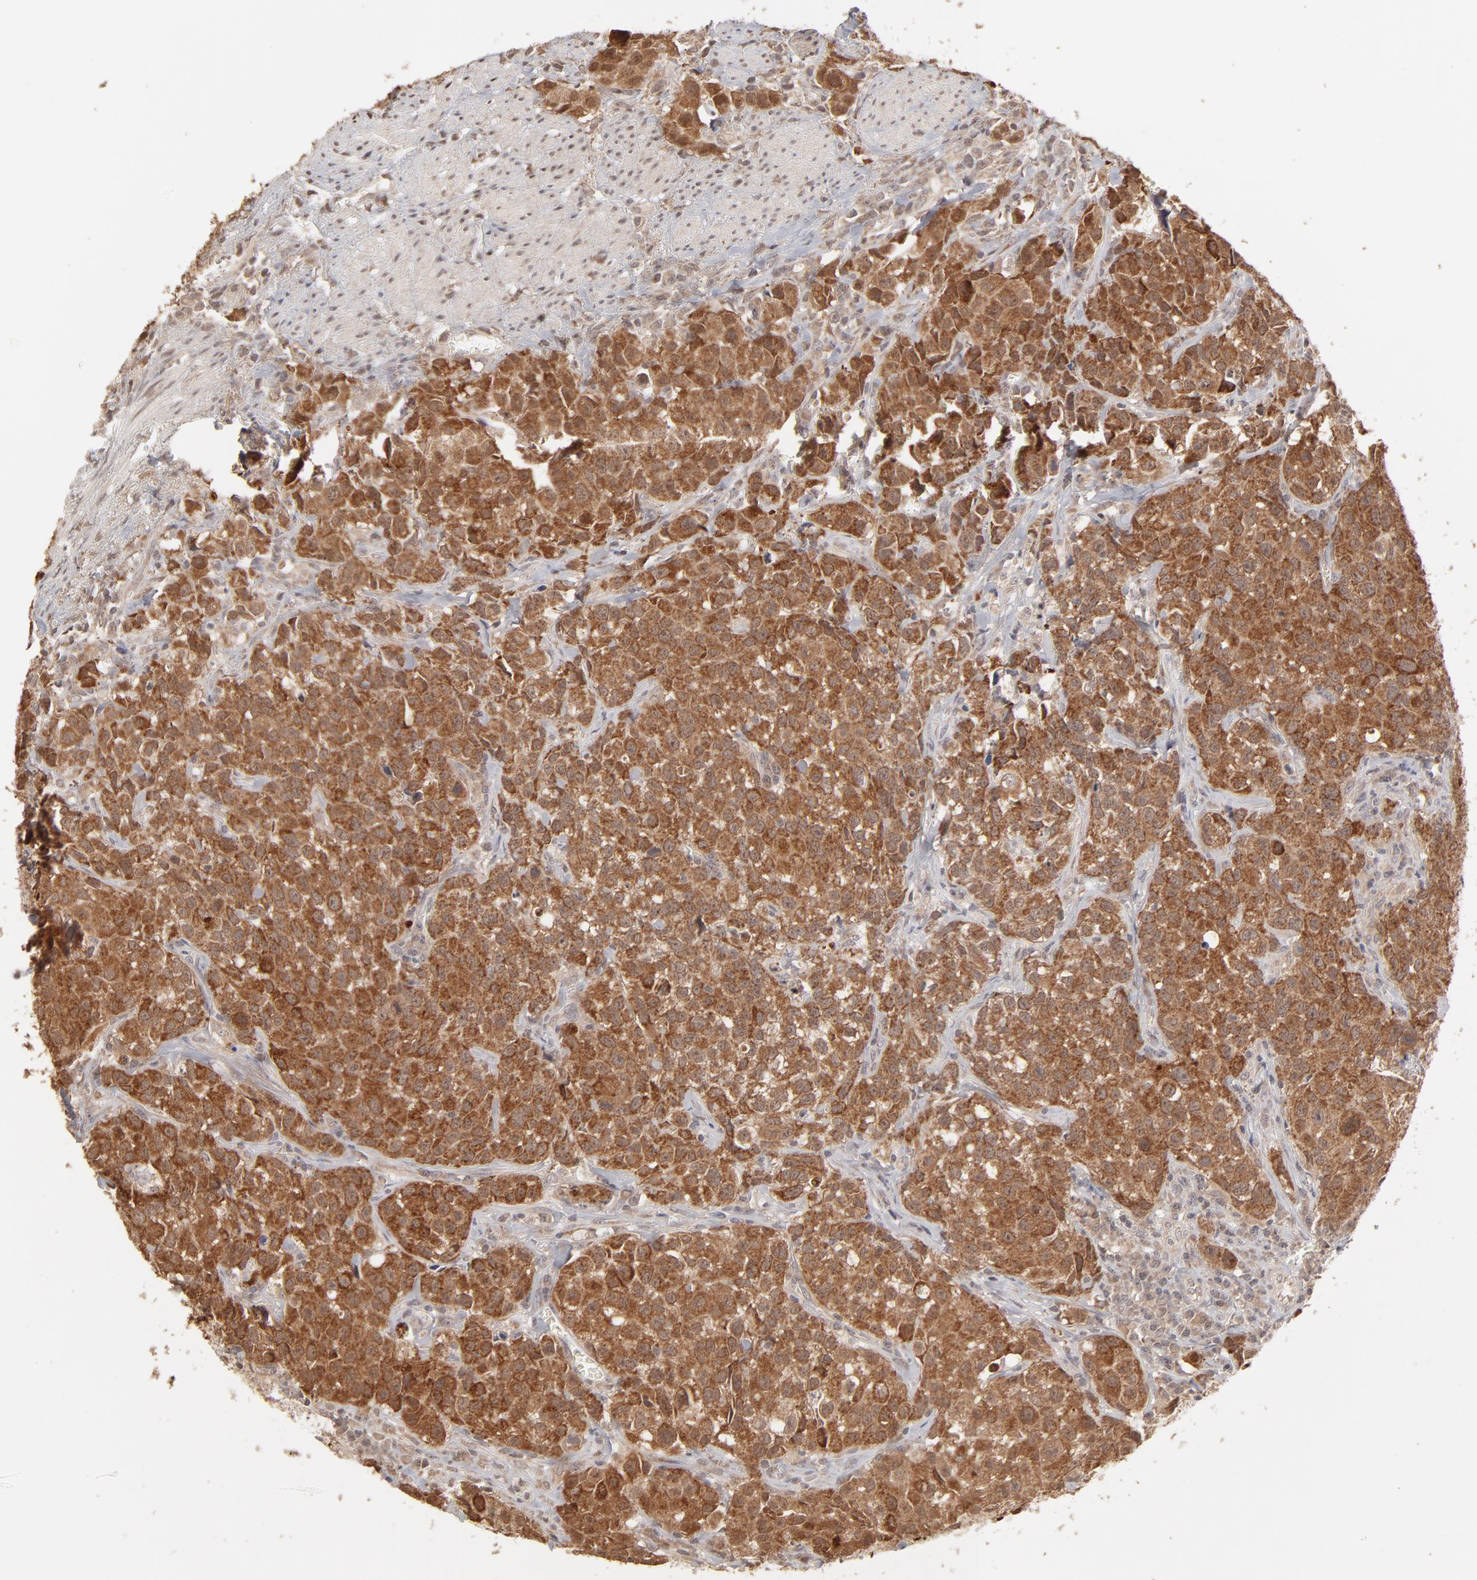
{"staining": {"intensity": "moderate", "quantity": ">75%", "location": "cytoplasmic/membranous"}, "tissue": "urothelial cancer", "cell_type": "Tumor cells", "image_type": "cancer", "snomed": [{"axis": "morphology", "description": "Urothelial carcinoma, High grade"}, {"axis": "topography", "description": "Urinary bladder"}], "caption": "Human urothelial cancer stained for a protein (brown) exhibits moderate cytoplasmic/membranous positive positivity in approximately >75% of tumor cells.", "gene": "ARIH1", "patient": {"sex": "female", "age": 75}}